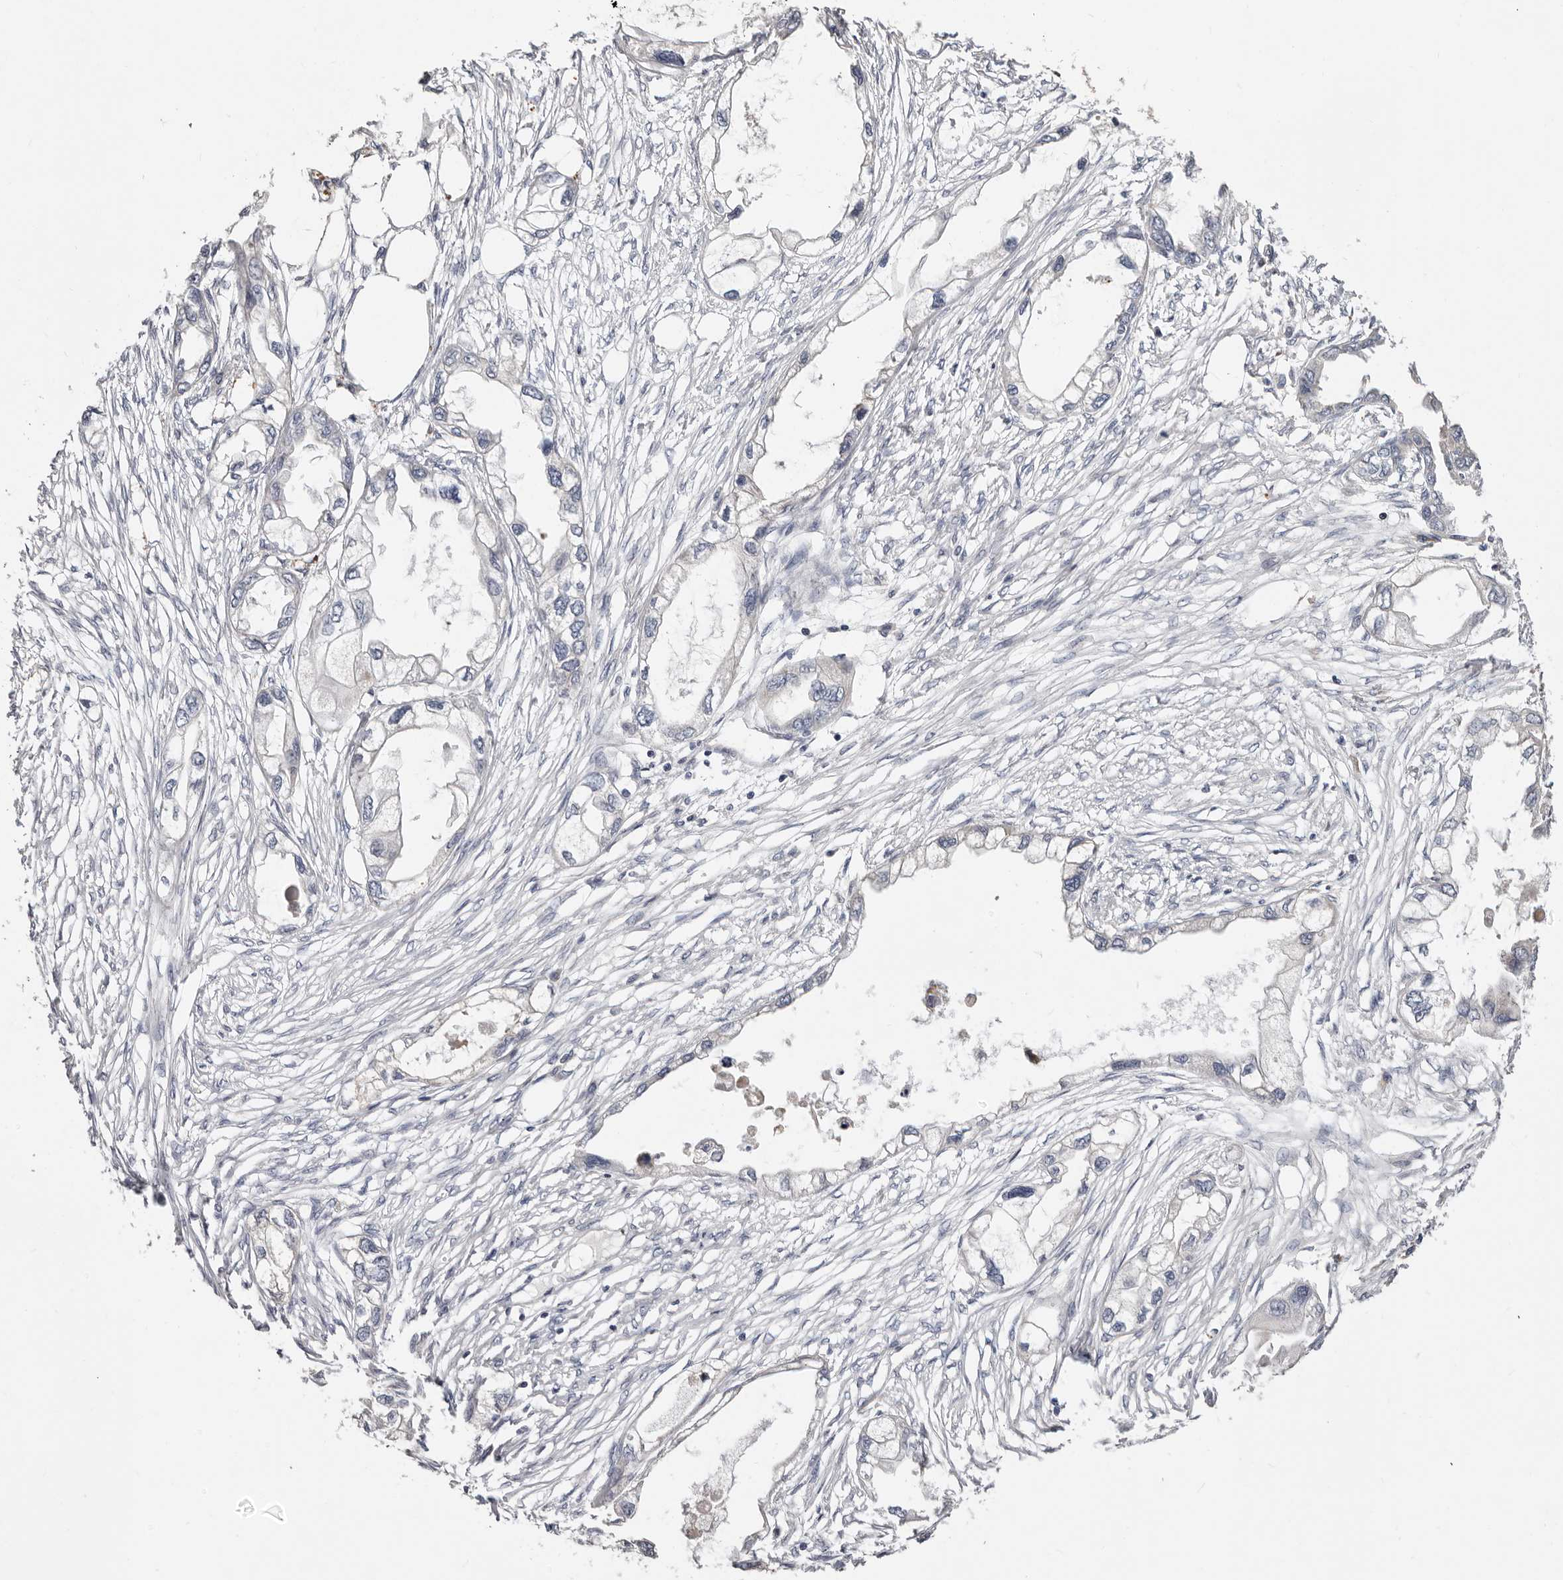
{"staining": {"intensity": "negative", "quantity": "none", "location": "none"}, "tissue": "endometrial cancer", "cell_type": "Tumor cells", "image_type": "cancer", "snomed": [{"axis": "morphology", "description": "Adenocarcinoma, NOS"}, {"axis": "morphology", "description": "Adenocarcinoma, metastatic, NOS"}, {"axis": "topography", "description": "Adipose tissue"}, {"axis": "topography", "description": "Endometrium"}], "caption": "An image of human endometrial adenocarcinoma is negative for staining in tumor cells.", "gene": "ASIC5", "patient": {"sex": "female", "age": 67}}